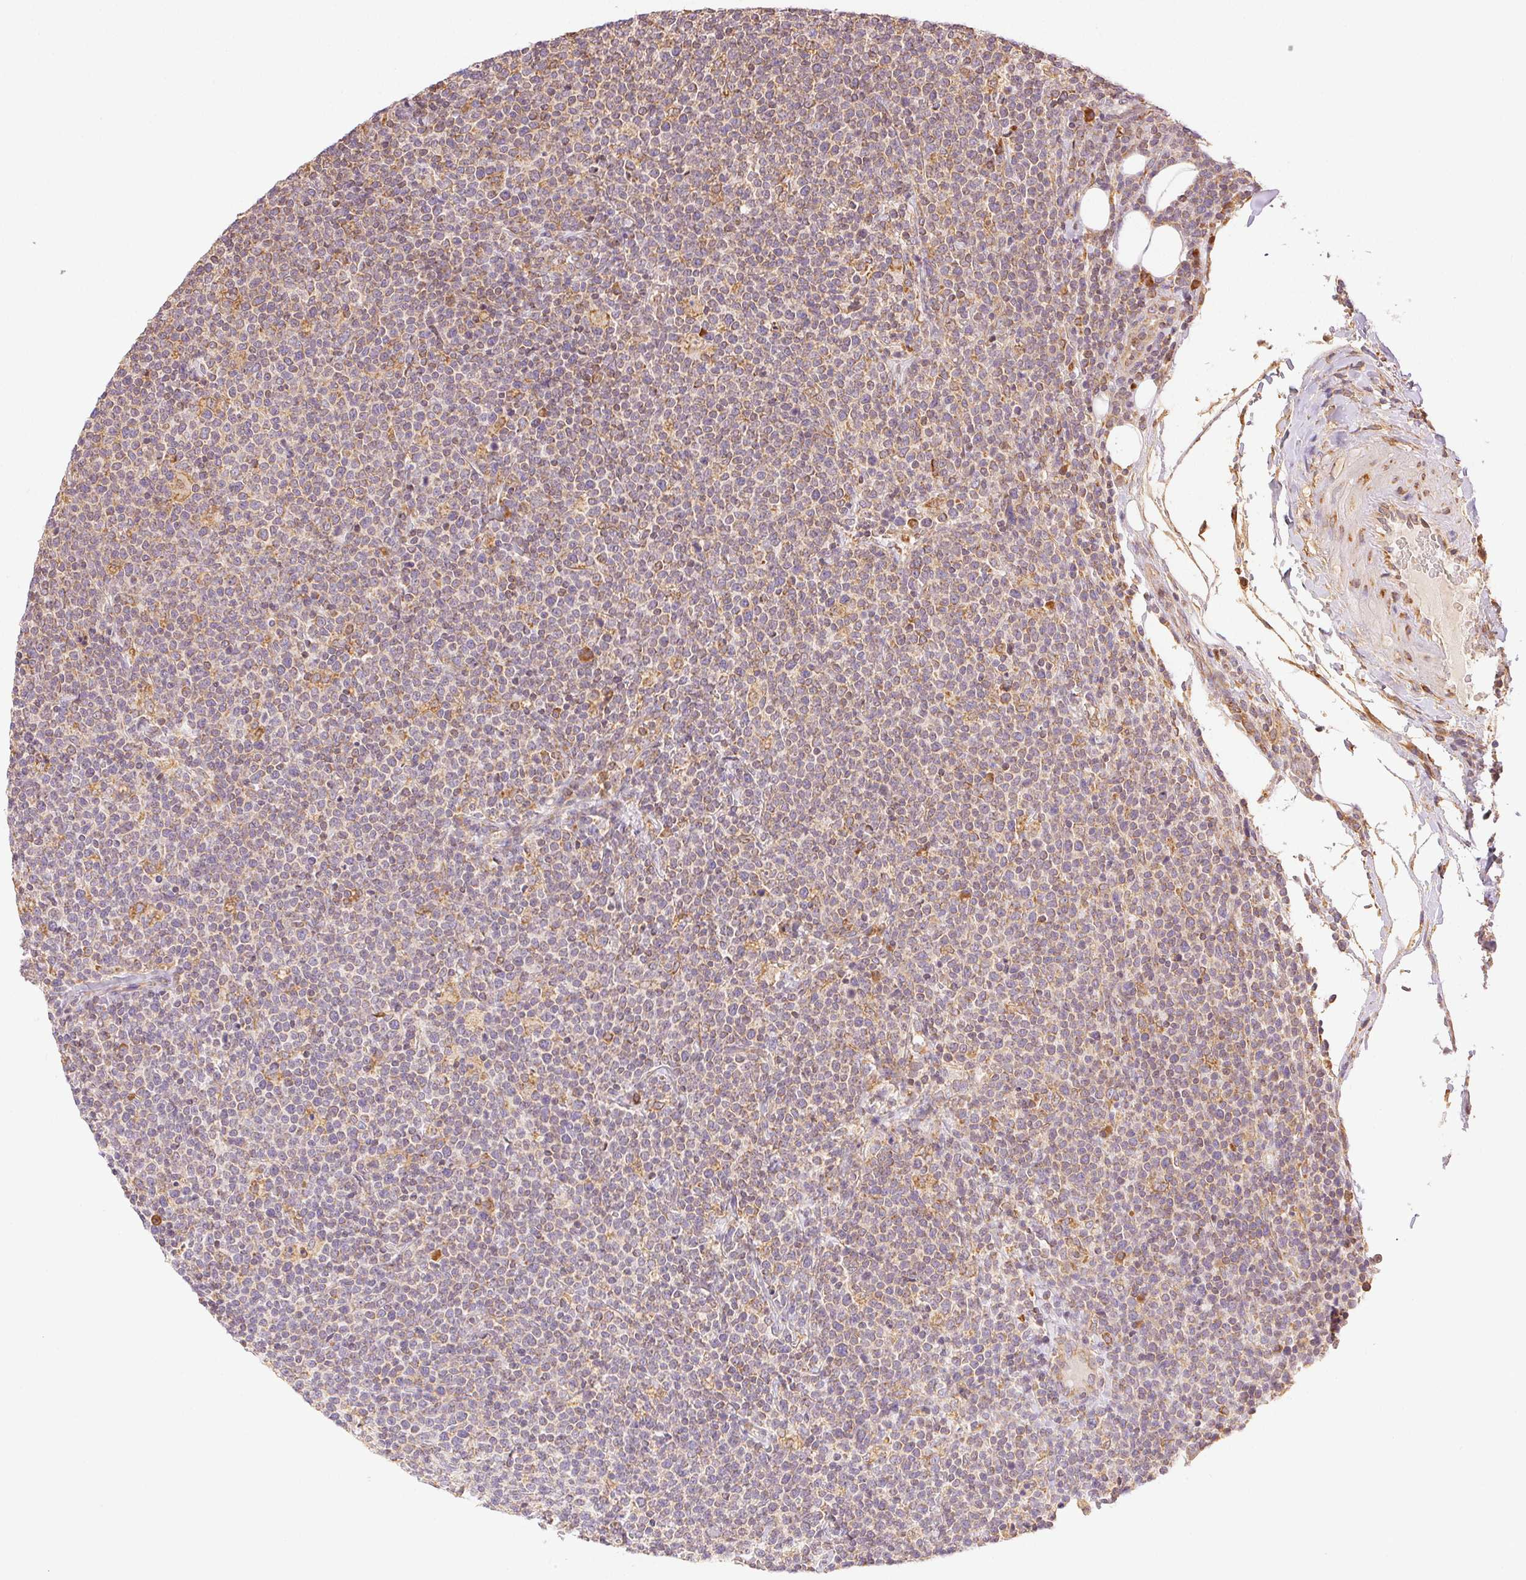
{"staining": {"intensity": "weak", "quantity": "25%-75%", "location": "cytoplasmic/membranous"}, "tissue": "lymphoma", "cell_type": "Tumor cells", "image_type": "cancer", "snomed": [{"axis": "morphology", "description": "Malignant lymphoma, non-Hodgkin's type, High grade"}, {"axis": "topography", "description": "Lymph node"}], "caption": "Weak cytoplasmic/membranous staining is appreciated in about 25%-75% of tumor cells in lymphoma.", "gene": "ENTREP1", "patient": {"sex": "male", "age": 61}}